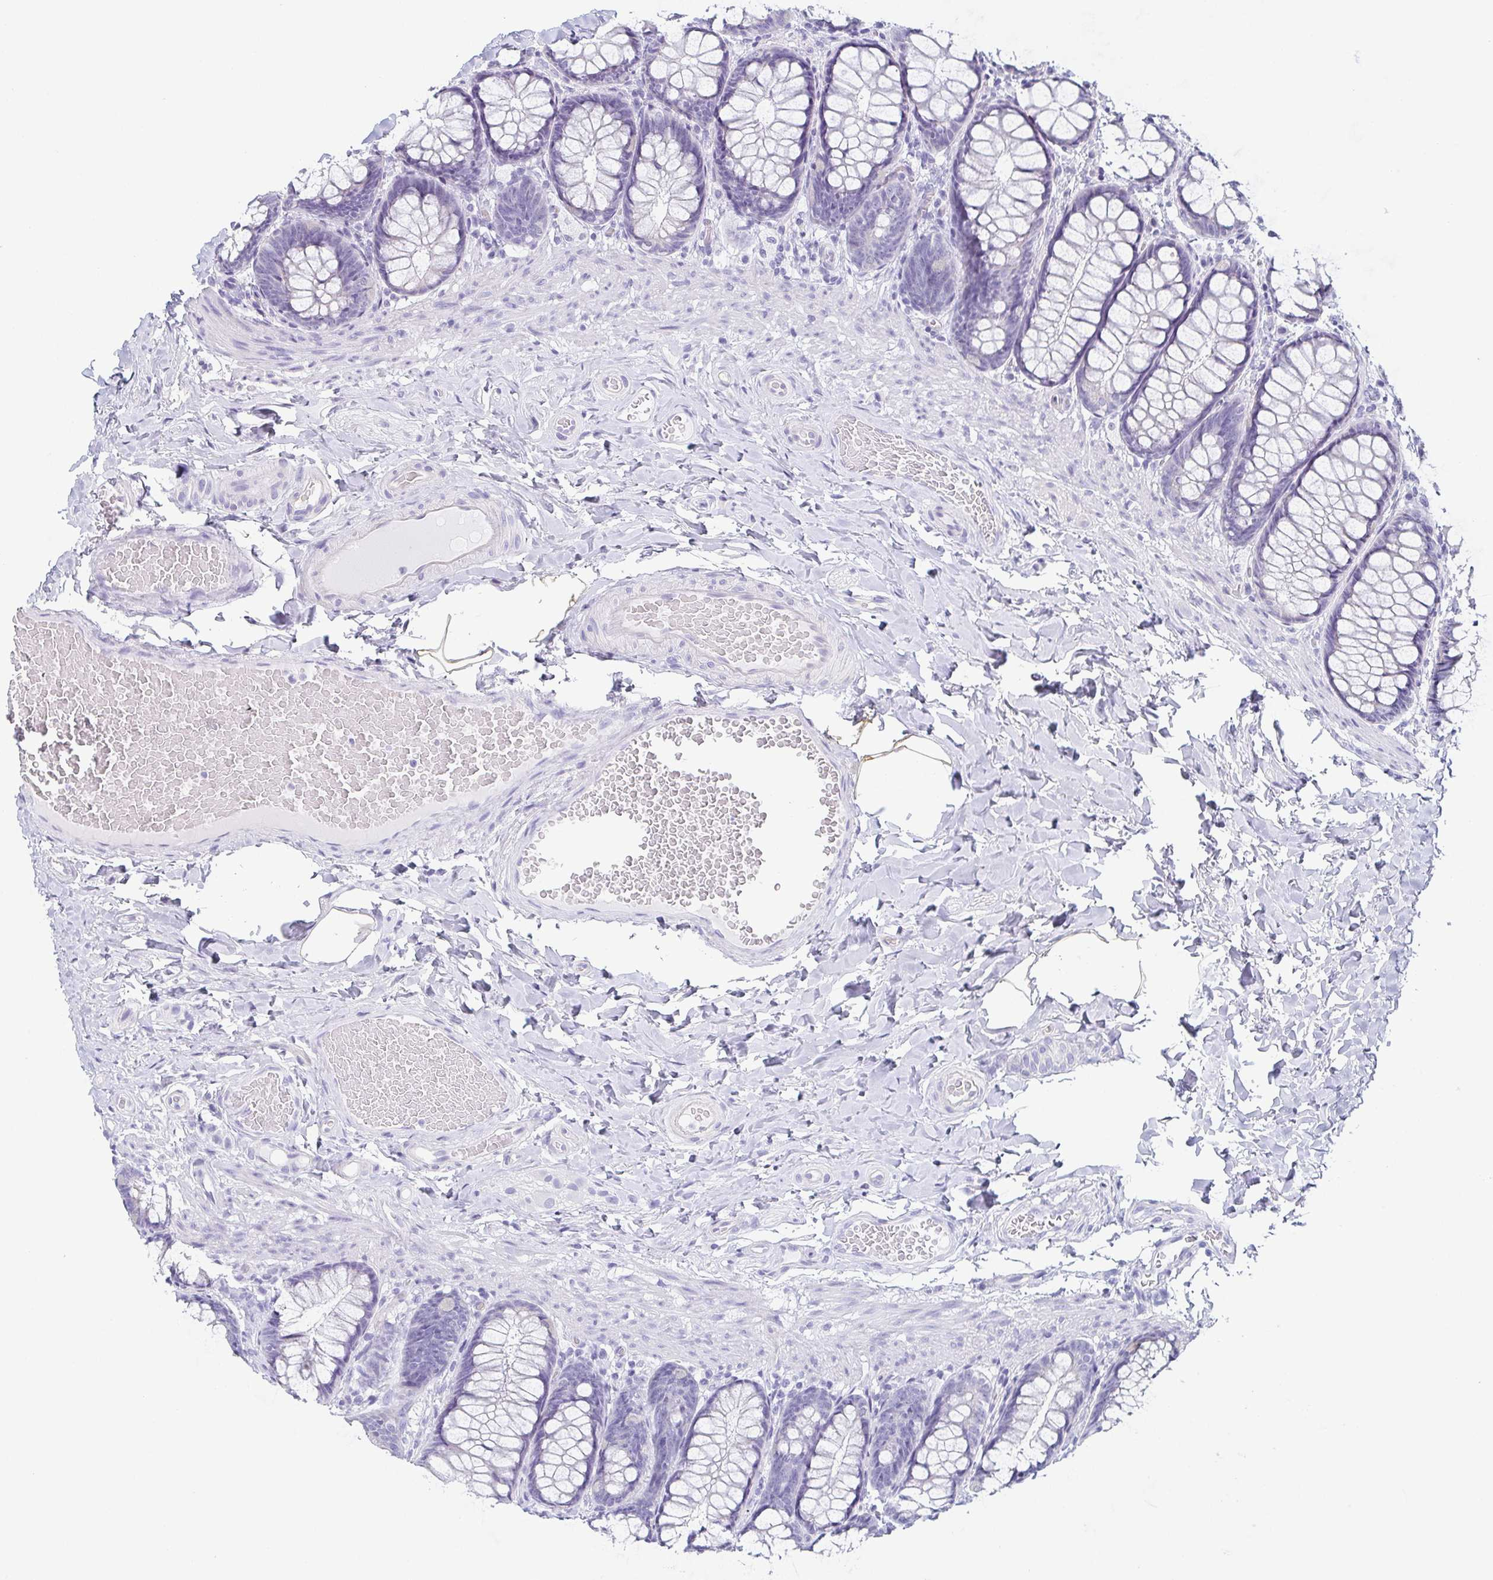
{"staining": {"intensity": "negative", "quantity": "none", "location": "none"}, "tissue": "colon", "cell_type": "Endothelial cells", "image_type": "normal", "snomed": [{"axis": "morphology", "description": "Normal tissue, NOS"}, {"axis": "topography", "description": "Colon"}], "caption": "Endothelial cells are negative for protein expression in unremarkable human colon. Nuclei are stained in blue.", "gene": "PRR27", "patient": {"sex": "male", "age": 47}}